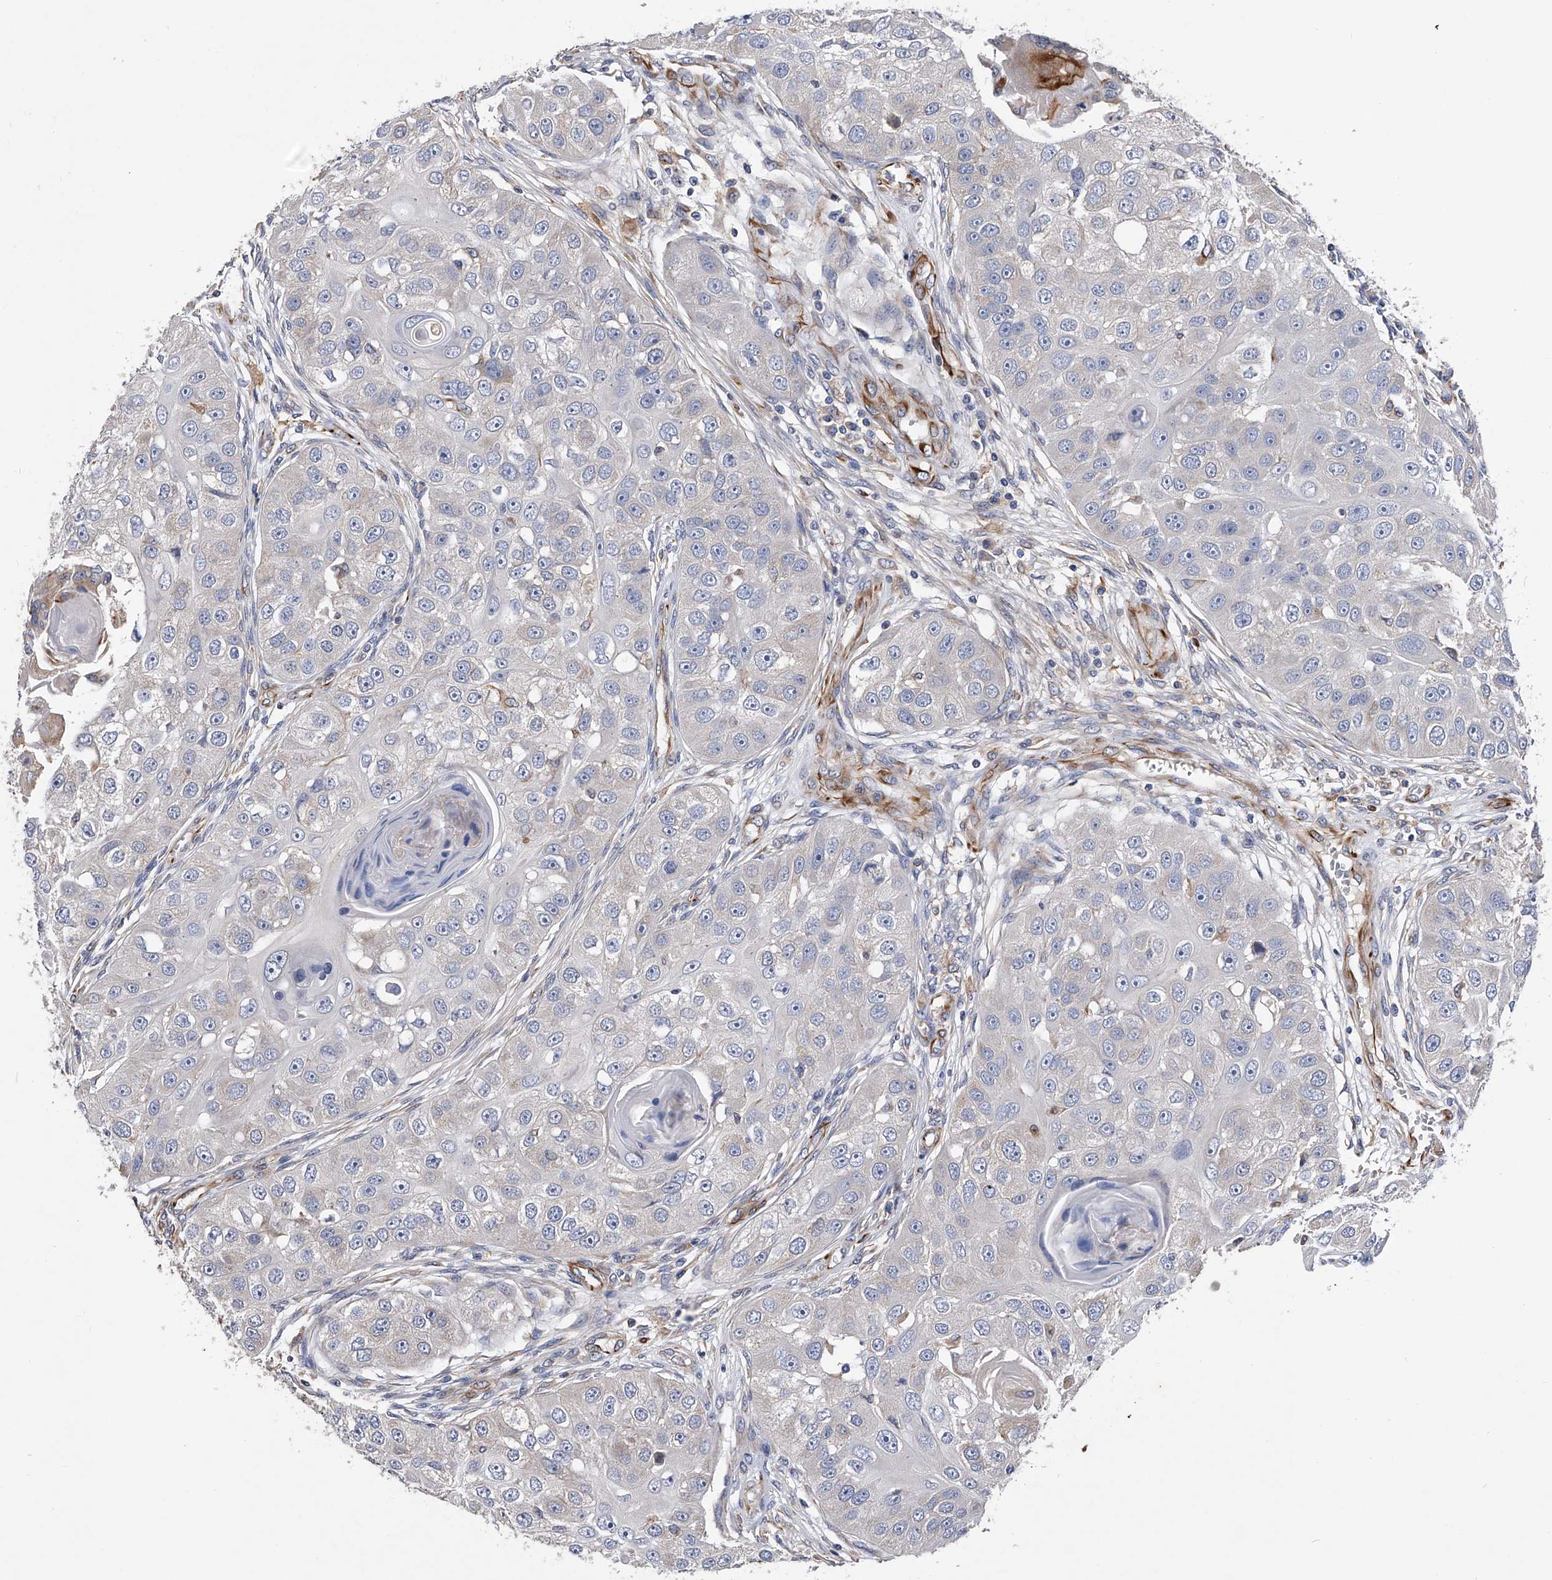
{"staining": {"intensity": "negative", "quantity": "none", "location": "none"}, "tissue": "head and neck cancer", "cell_type": "Tumor cells", "image_type": "cancer", "snomed": [{"axis": "morphology", "description": "Normal tissue, NOS"}, {"axis": "morphology", "description": "Squamous cell carcinoma, NOS"}, {"axis": "topography", "description": "Skeletal muscle"}, {"axis": "topography", "description": "Head-Neck"}], "caption": "Immunohistochemistry image of human head and neck cancer stained for a protein (brown), which displays no expression in tumor cells. The staining is performed using DAB brown chromogen with nuclei counter-stained in using hematoxylin.", "gene": "EFCAB7", "patient": {"sex": "male", "age": 51}}